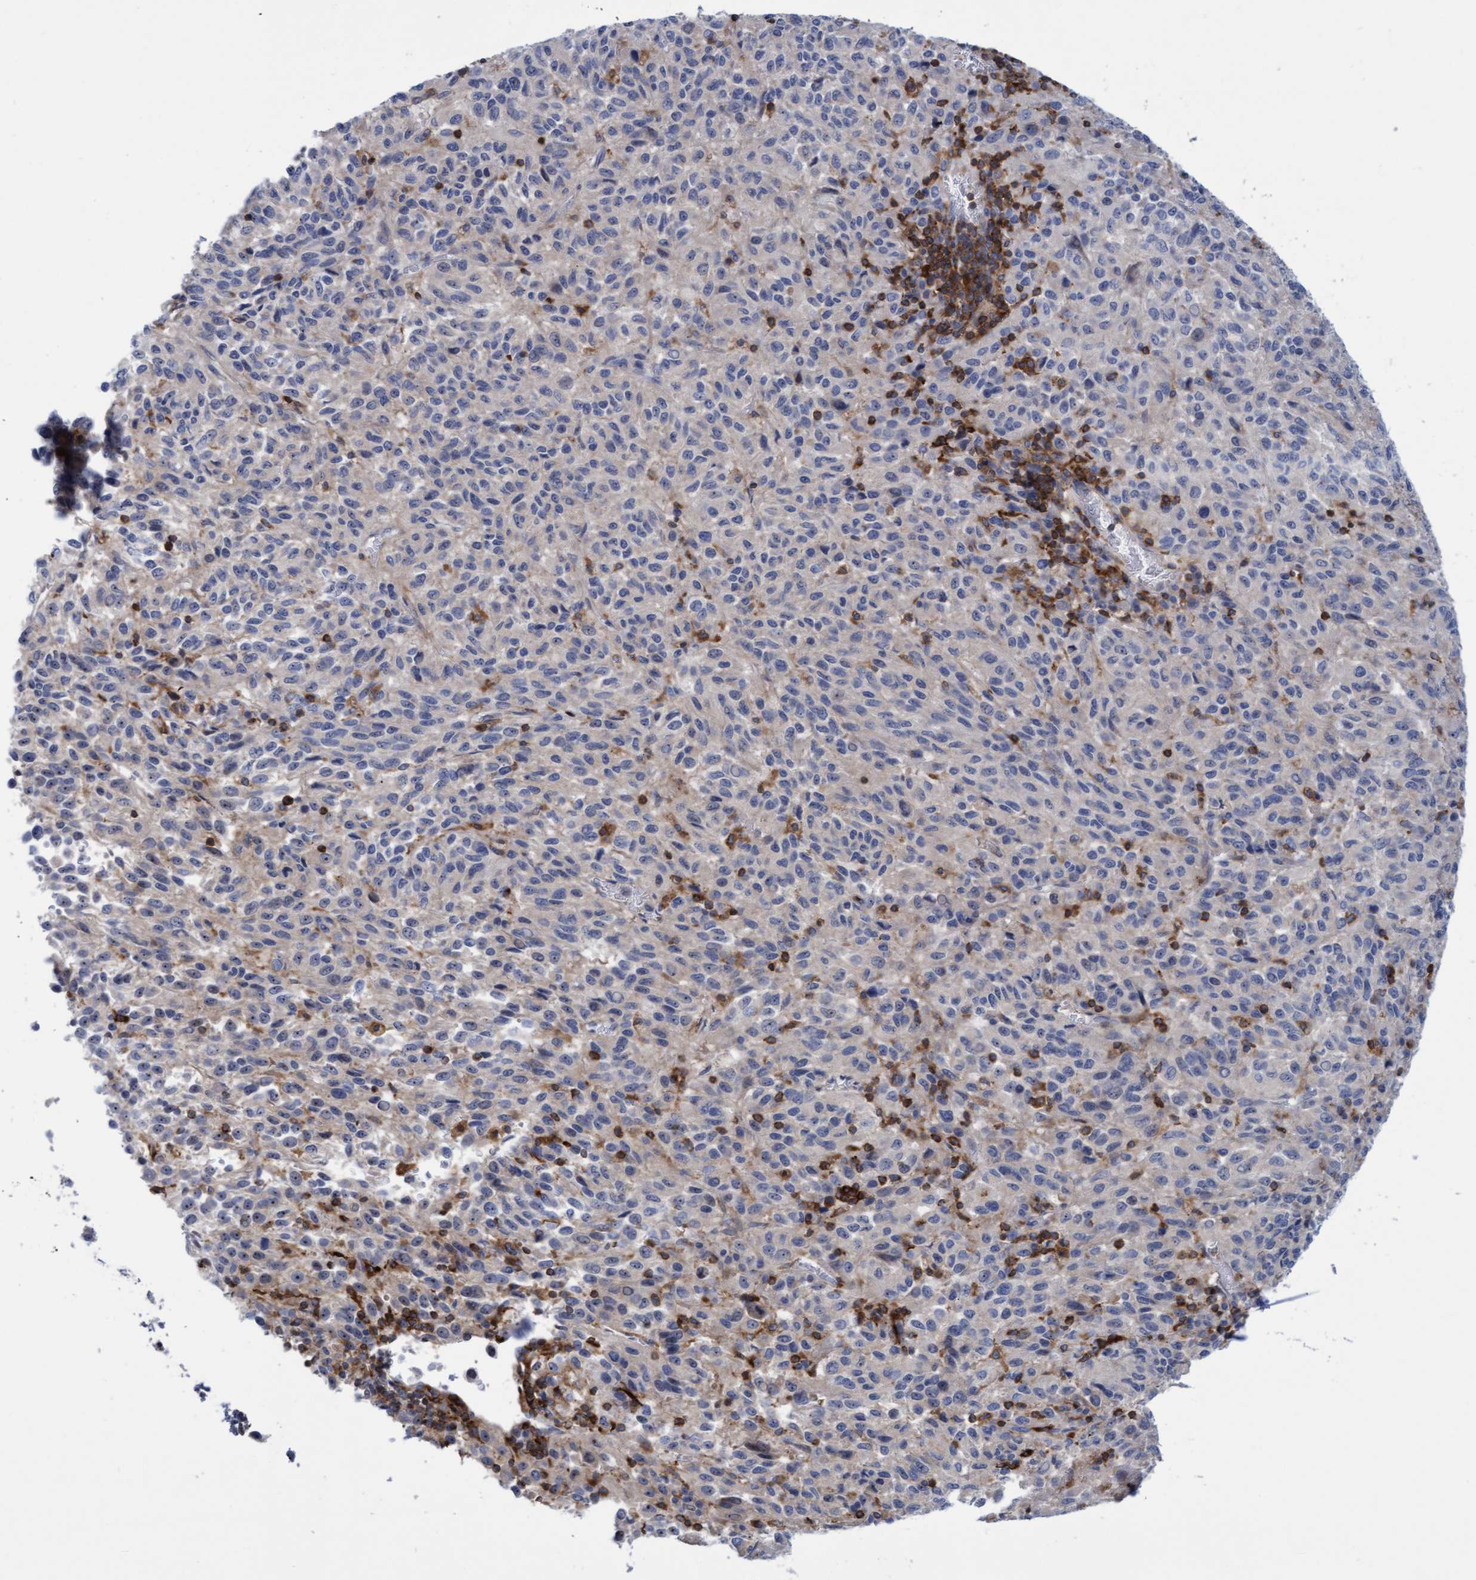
{"staining": {"intensity": "negative", "quantity": "none", "location": "none"}, "tissue": "melanoma", "cell_type": "Tumor cells", "image_type": "cancer", "snomed": [{"axis": "morphology", "description": "Malignant melanoma, Metastatic site"}, {"axis": "topography", "description": "Lung"}], "caption": "Immunohistochemistry (IHC) micrograph of neoplastic tissue: human melanoma stained with DAB exhibits no significant protein staining in tumor cells.", "gene": "FNBP1", "patient": {"sex": "male", "age": 64}}